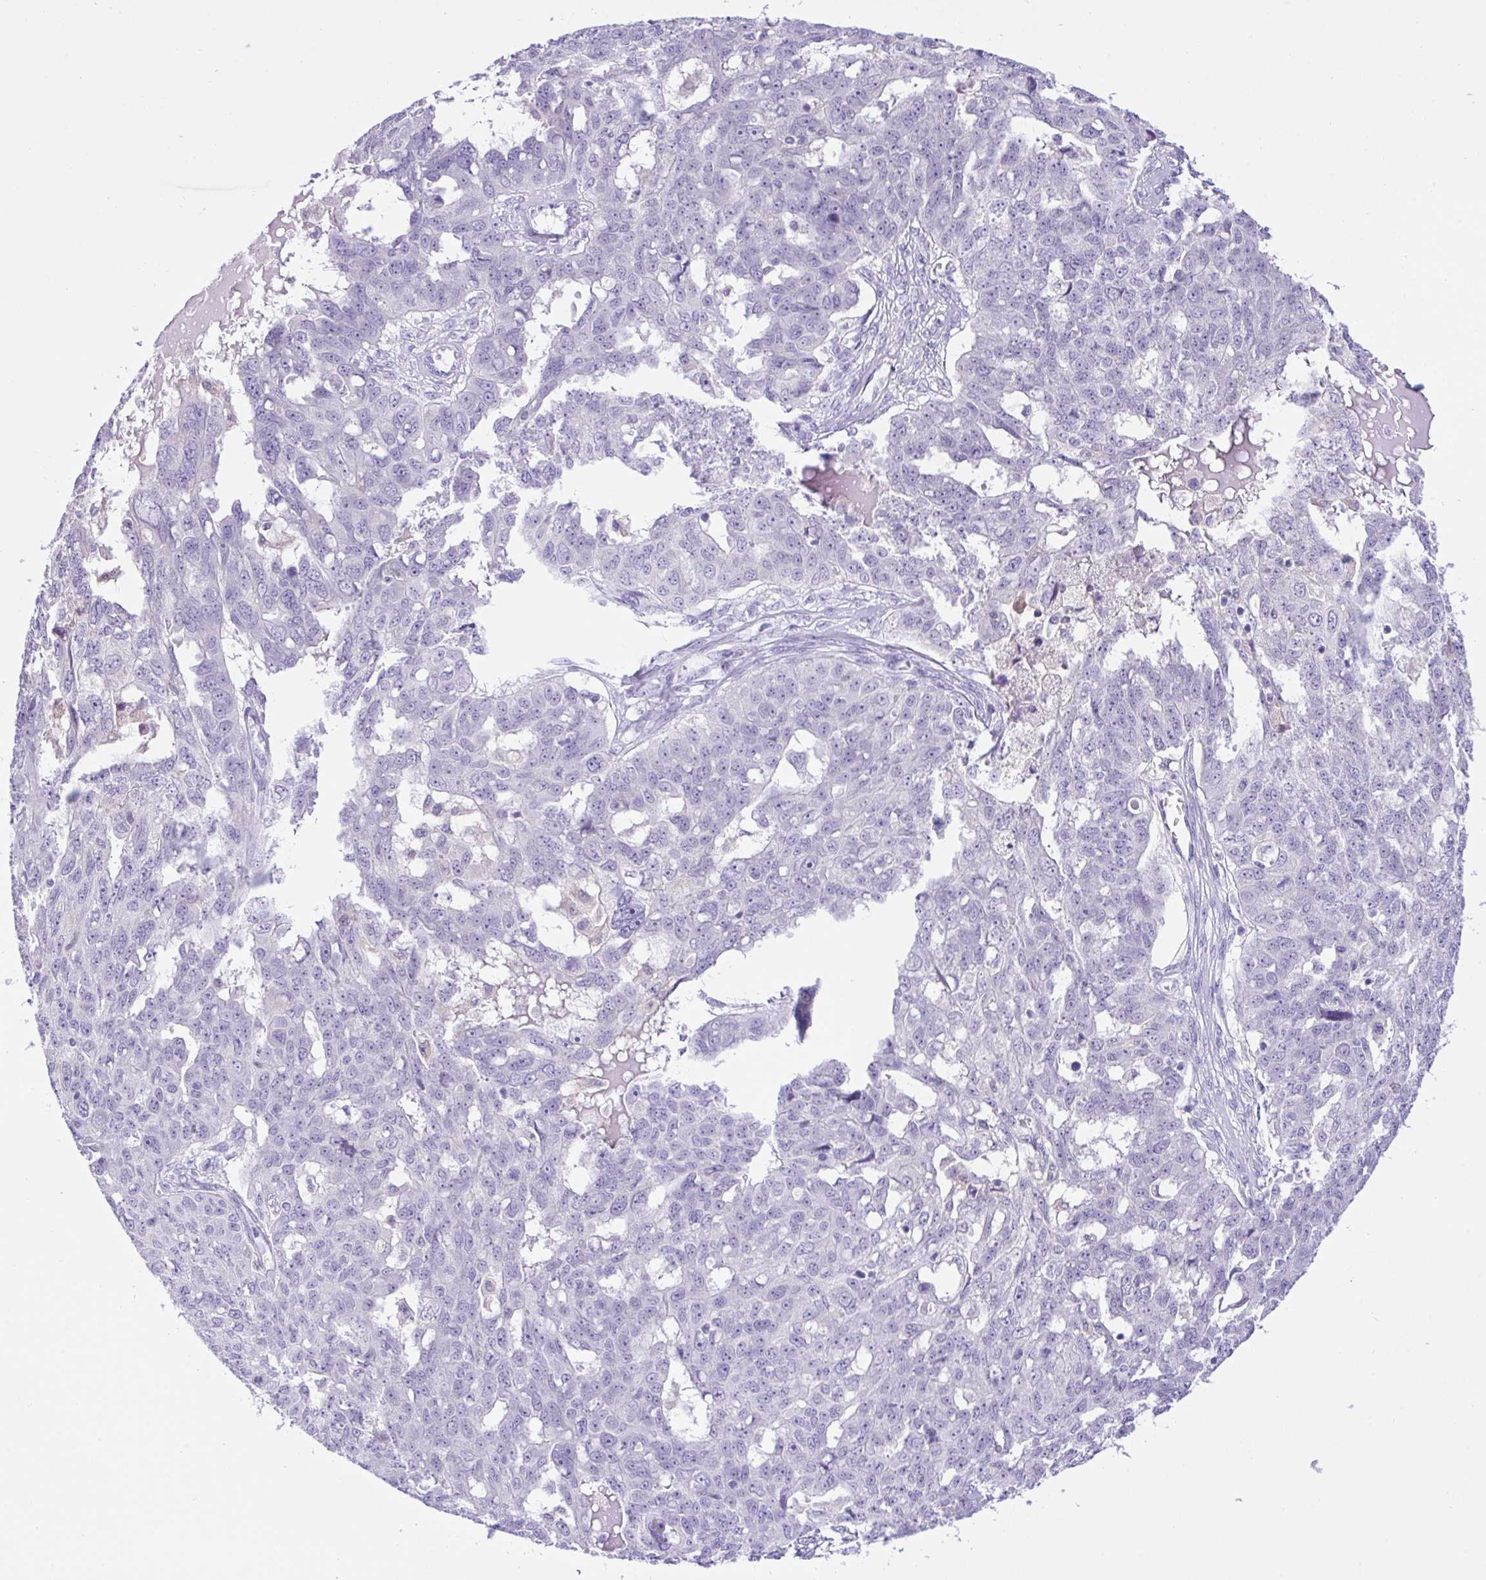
{"staining": {"intensity": "negative", "quantity": "none", "location": "none"}, "tissue": "ovarian cancer", "cell_type": "Tumor cells", "image_type": "cancer", "snomed": [{"axis": "morphology", "description": "Carcinoma, endometroid"}, {"axis": "topography", "description": "Ovary"}], "caption": "Ovarian endometroid carcinoma stained for a protein using immunohistochemistry (IHC) demonstrates no expression tumor cells.", "gene": "NCF1", "patient": {"sex": "female", "age": 70}}